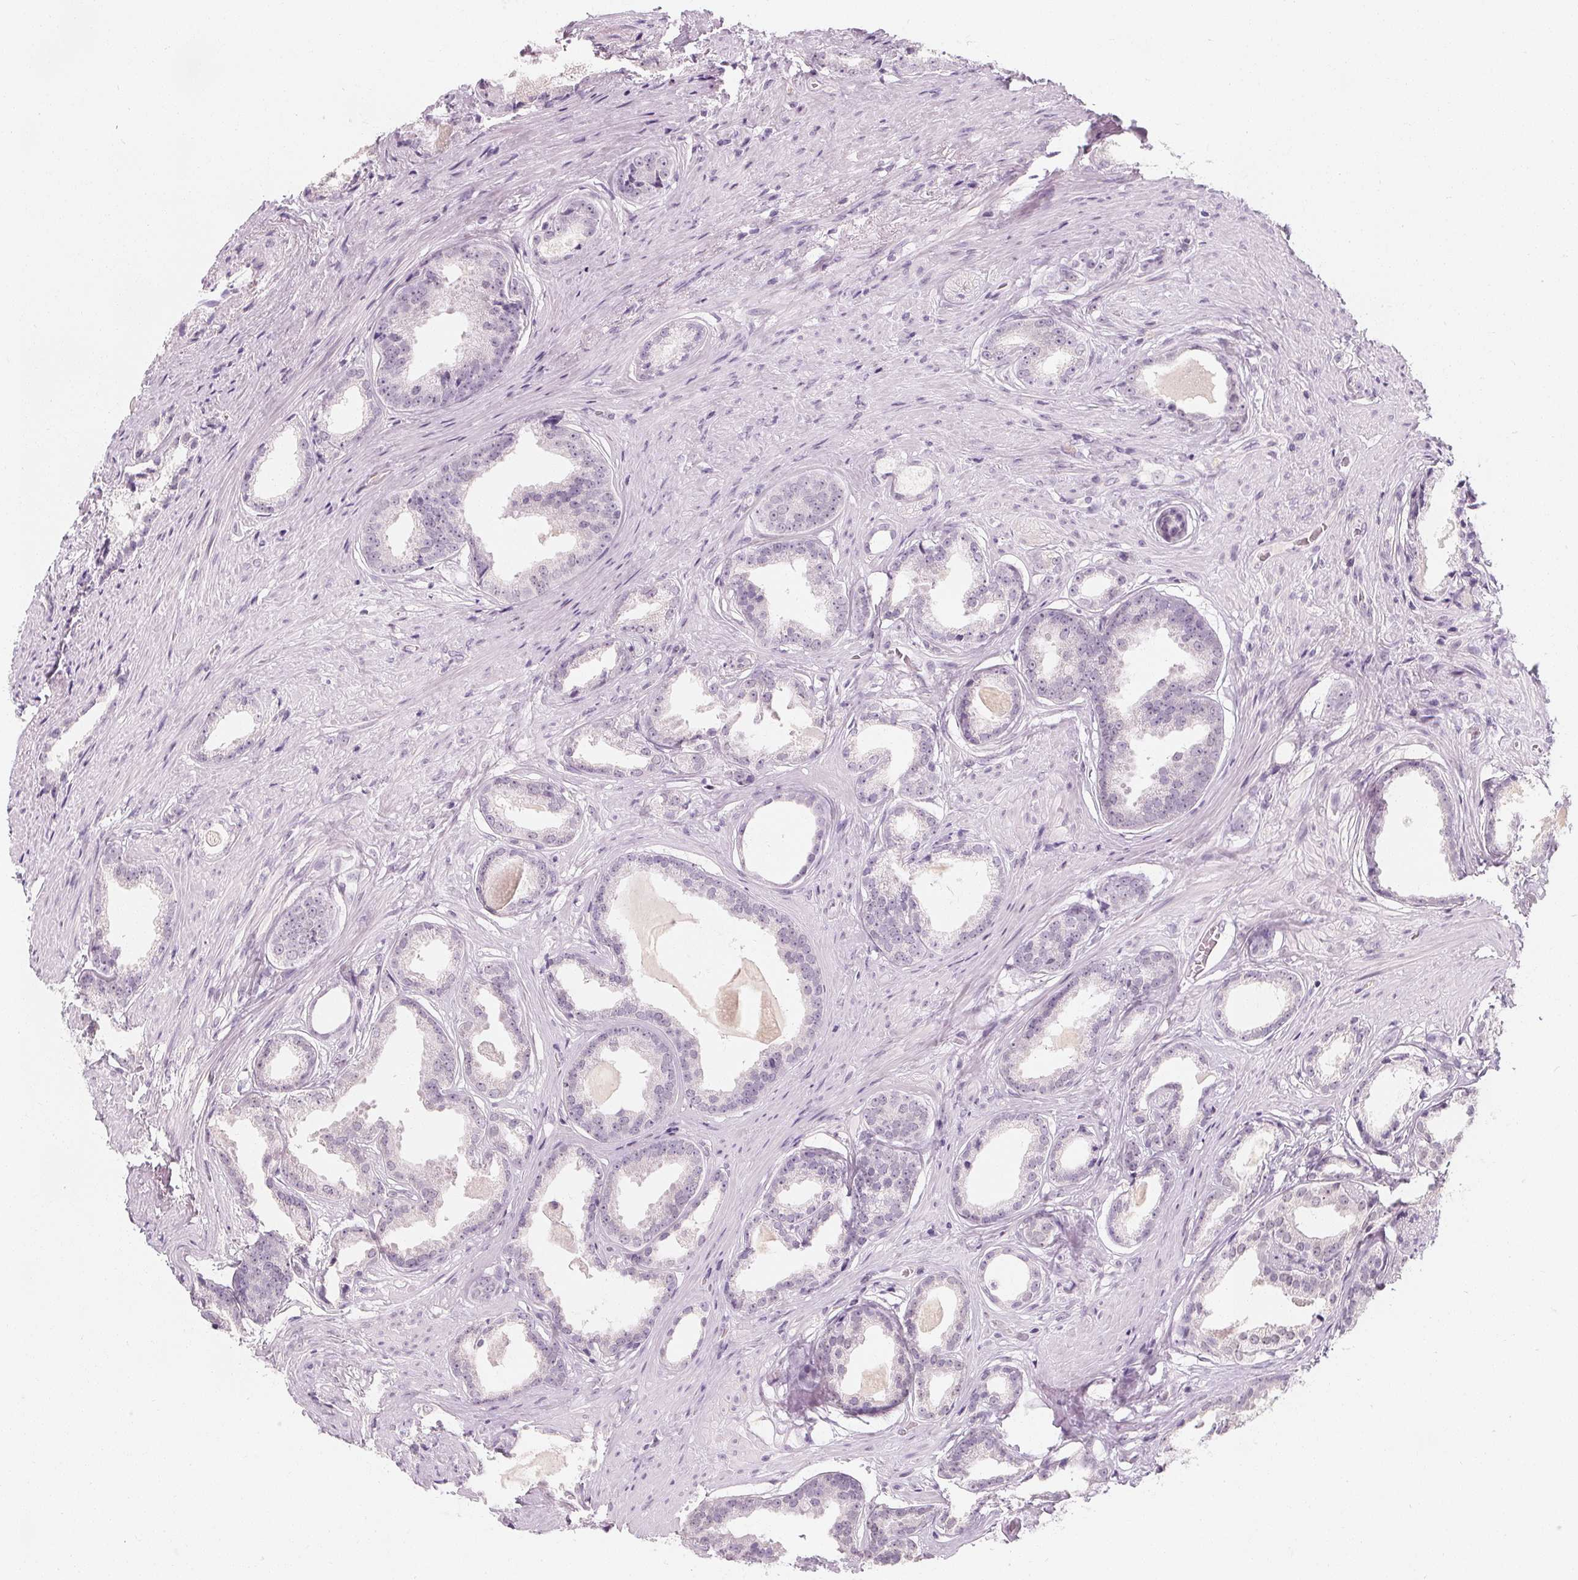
{"staining": {"intensity": "moderate", "quantity": "<25%", "location": "nuclear"}, "tissue": "prostate cancer", "cell_type": "Tumor cells", "image_type": "cancer", "snomed": [{"axis": "morphology", "description": "Adenocarcinoma, Low grade"}, {"axis": "topography", "description": "Prostate"}], "caption": "A high-resolution micrograph shows immunohistochemistry (IHC) staining of prostate low-grade adenocarcinoma, which shows moderate nuclear positivity in about <25% of tumor cells. (brown staining indicates protein expression, while blue staining denotes nuclei).", "gene": "DBX2", "patient": {"sex": "male", "age": 65}}